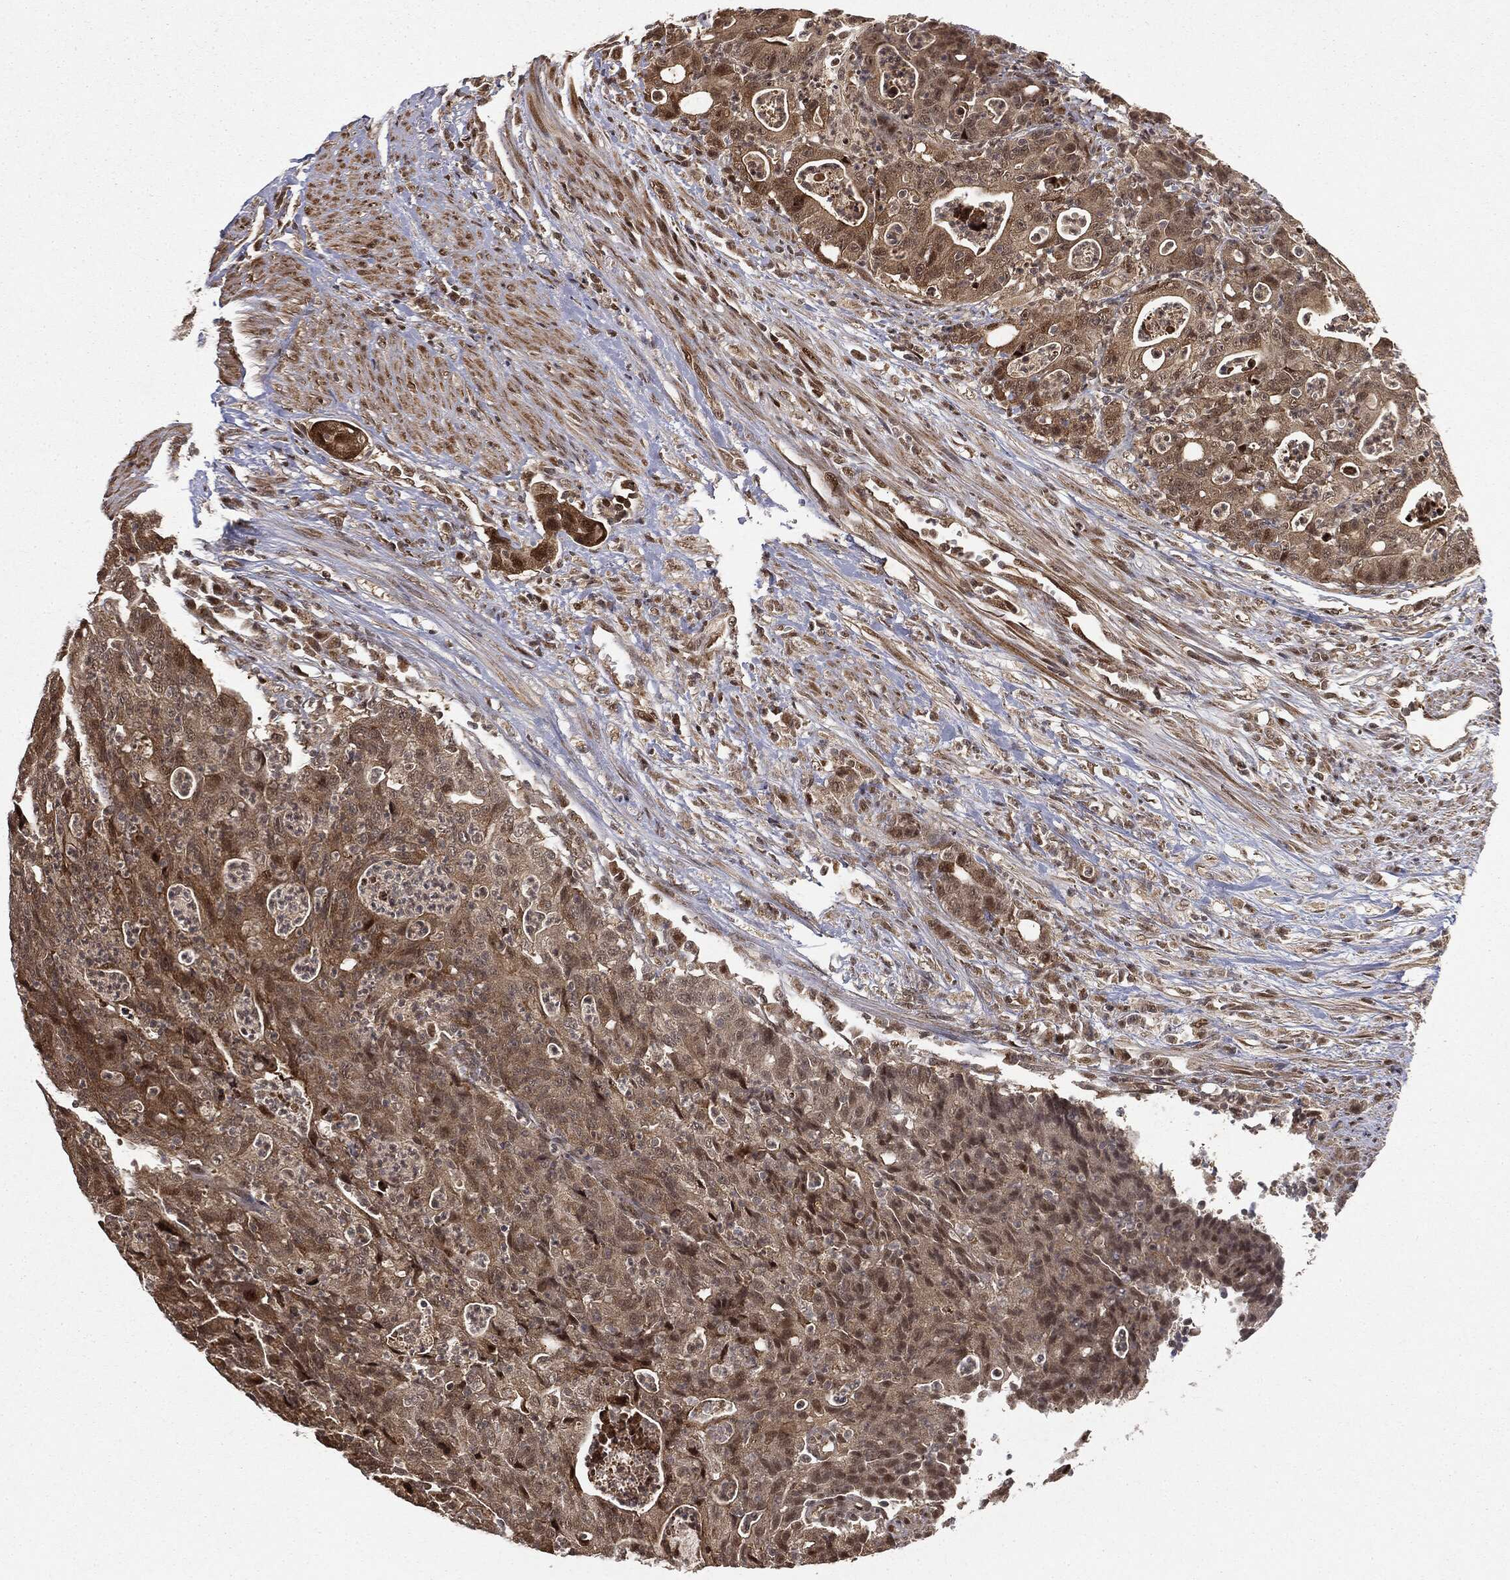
{"staining": {"intensity": "moderate", "quantity": "25%-75%", "location": "cytoplasmic/membranous,nuclear"}, "tissue": "colorectal cancer", "cell_type": "Tumor cells", "image_type": "cancer", "snomed": [{"axis": "morphology", "description": "Adenocarcinoma, NOS"}, {"axis": "topography", "description": "Colon"}], "caption": "Immunohistochemistry (IHC) photomicrograph of neoplastic tissue: colorectal cancer (adenocarcinoma) stained using IHC displays medium levels of moderate protein expression localized specifically in the cytoplasmic/membranous and nuclear of tumor cells, appearing as a cytoplasmic/membranous and nuclear brown color.", "gene": "ZNHIT6", "patient": {"sex": "male", "age": 70}}